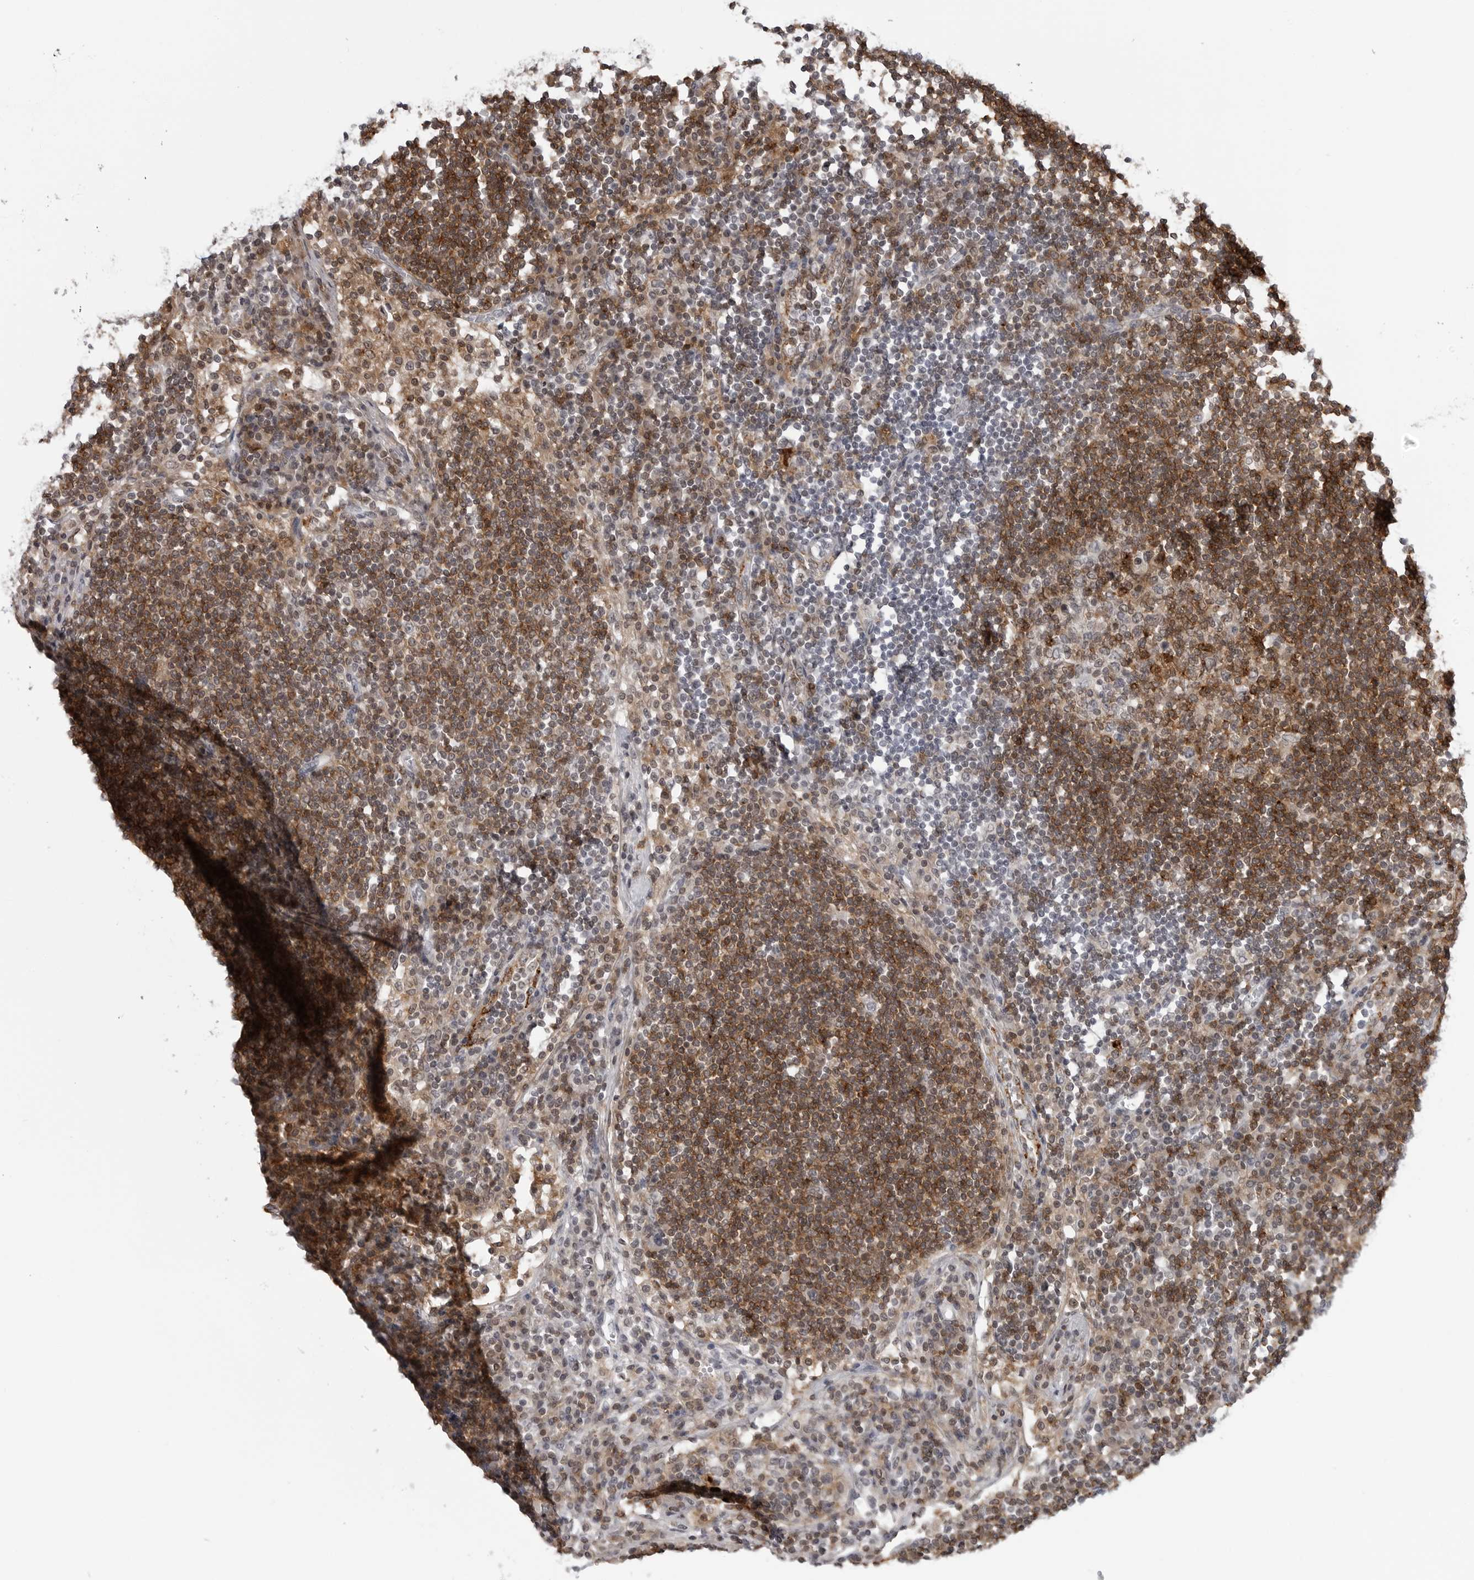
{"staining": {"intensity": "moderate", "quantity": ">75%", "location": "cytoplasmic/membranous"}, "tissue": "lymph node", "cell_type": "Germinal center cells", "image_type": "normal", "snomed": [{"axis": "morphology", "description": "Normal tissue, NOS"}, {"axis": "topography", "description": "Lymph node"}], "caption": "Immunohistochemistry (IHC) image of unremarkable lymph node: human lymph node stained using immunohistochemistry demonstrates medium levels of moderate protein expression localized specifically in the cytoplasmic/membranous of germinal center cells, appearing as a cytoplasmic/membranous brown color.", "gene": "CXCR5", "patient": {"sex": "female", "age": 53}}